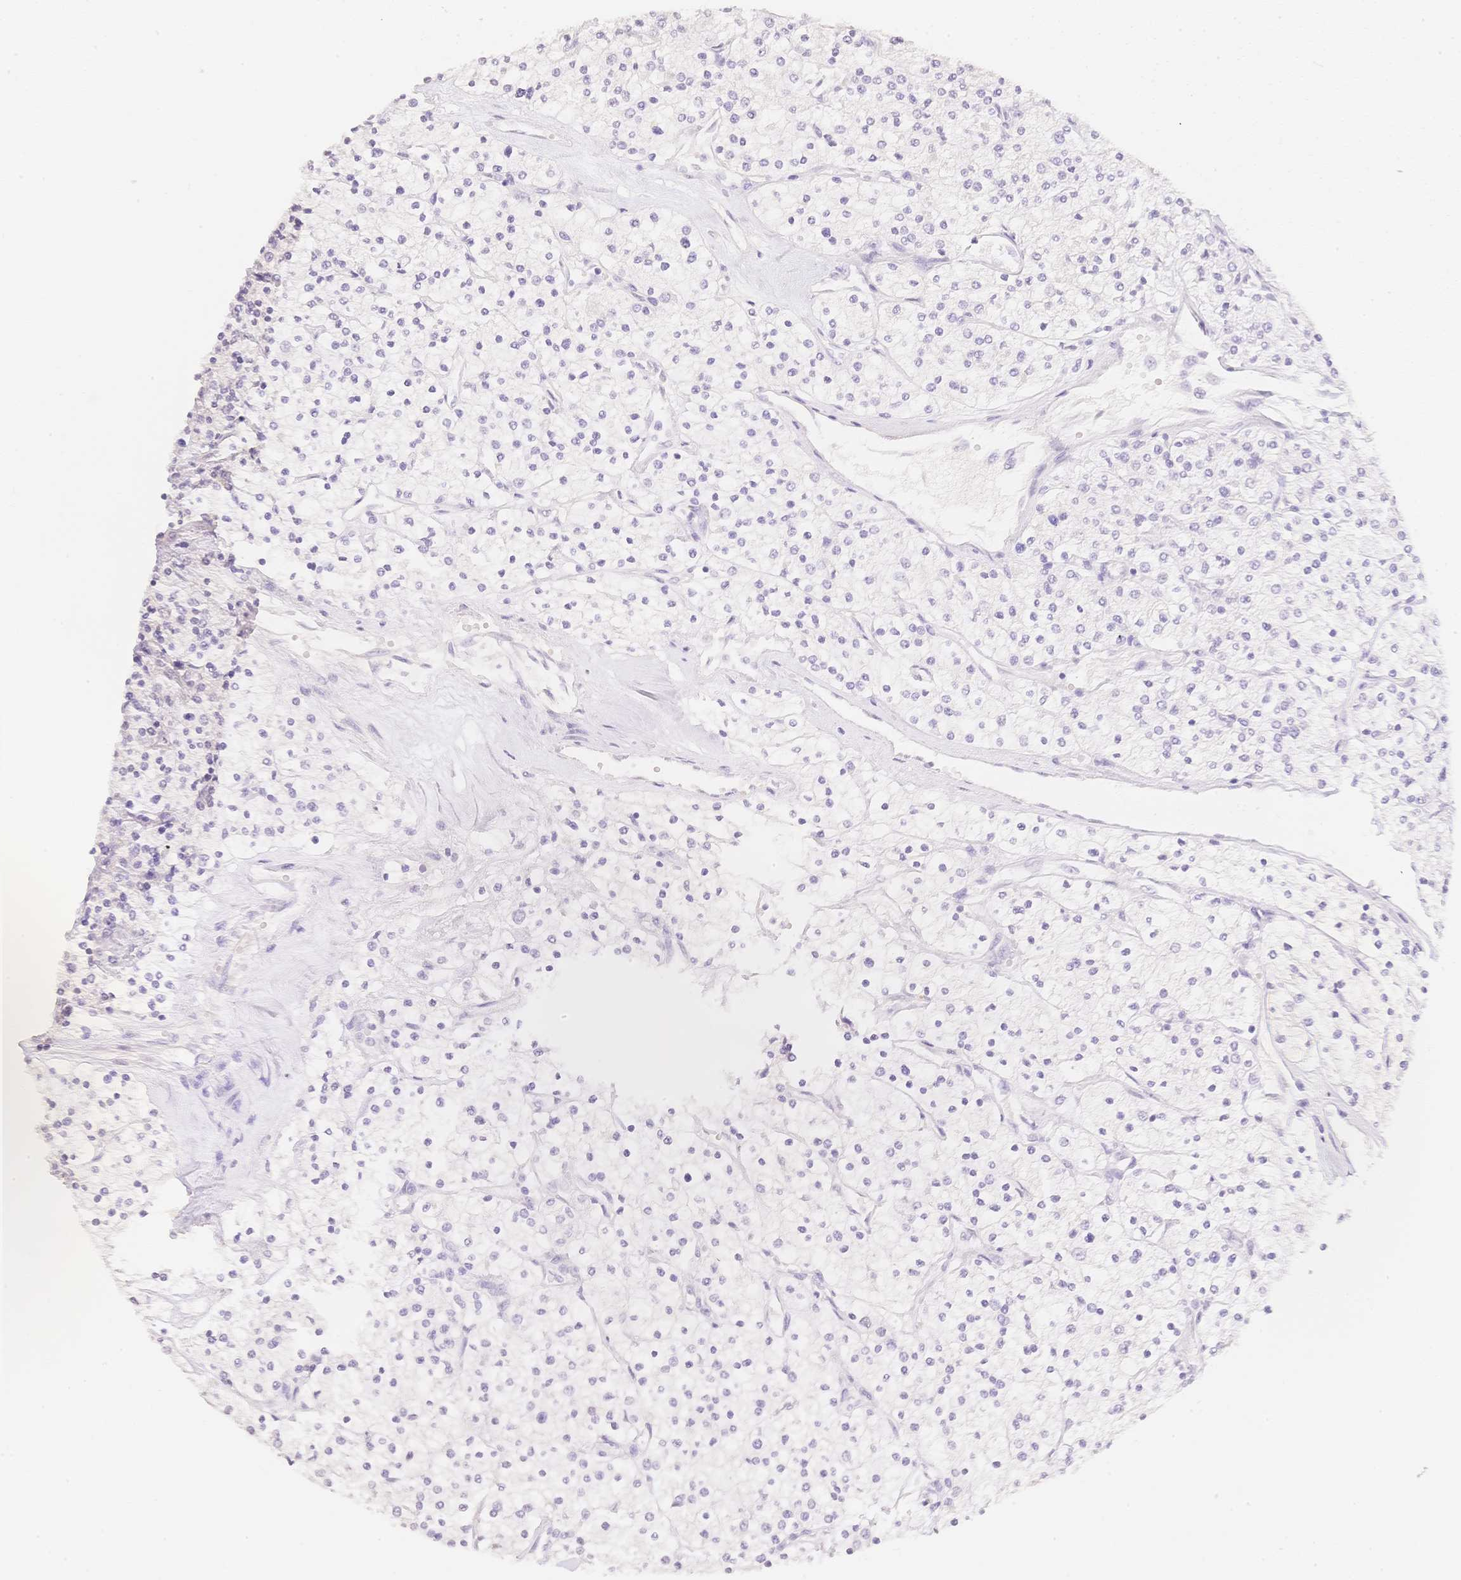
{"staining": {"intensity": "negative", "quantity": "none", "location": "none"}, "tissue": "renal cancer", "cell_type": "Tumor cells", "image_type": "cancer", "snomed": [{"axis": "morphology", "description": "Adenocarcinoma, NOS"}, {"axis": "topography", "description": "Kidney"}], "caption": "DAB (3,3'-diaminobenzidine) immunohistochemical staining of human adenocarcinoma (renal) exhibits no significant positivity in tumor cells.", "gene": "HCRTR2", "patient": {"sex": "male", "age": 80}}